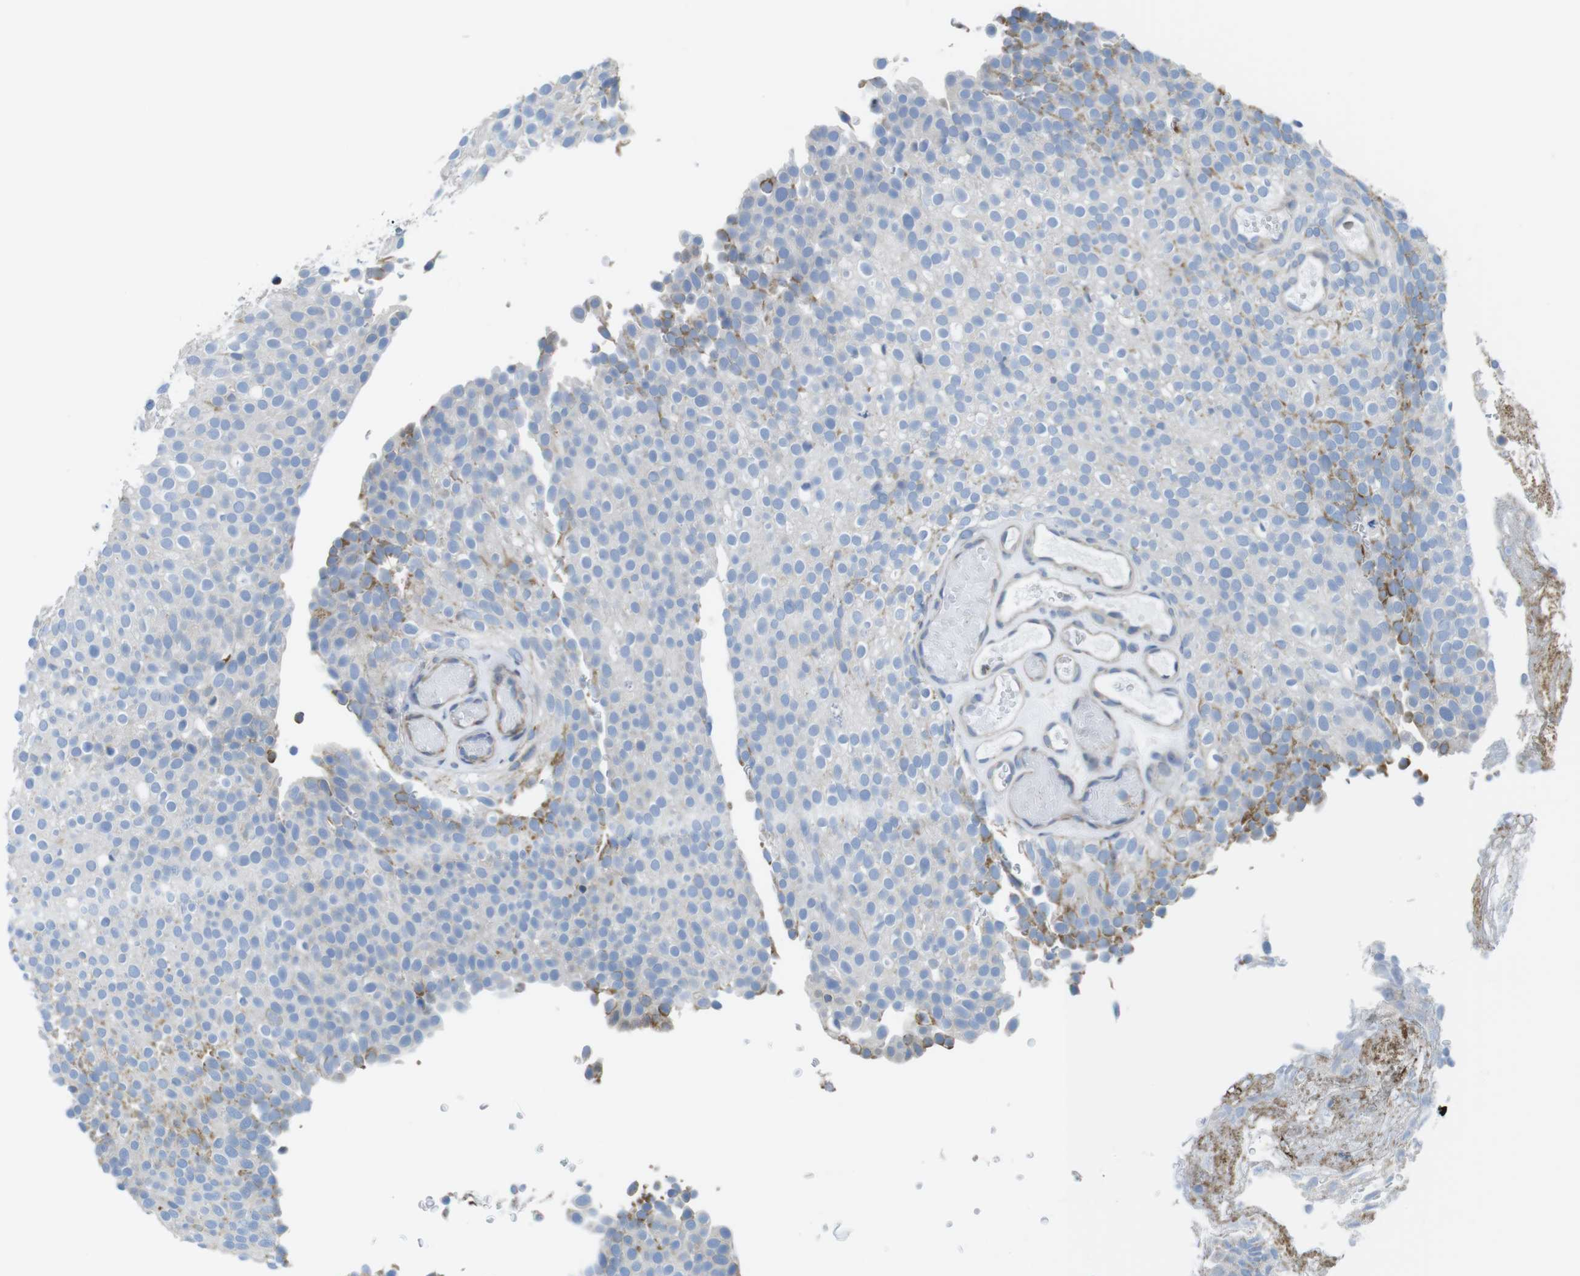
{"staining": {"intensity": "negative", "quantity": "none", "location": "none"}, "tissue": "urothelial cancer", "cell_type": "Tumor cells", "image_type": "cancer", "snomed": [{"axis": "morphology", "description": "Urothelial carcinoma, Low grade"}, {"axis": "topography", "description": "Urinary bladder"}], "caption": "IHC photomicrograph of neoplastic tissue: urothelial carcinoma (low-grade) stained with DAB (3,3'-diaminobenzidine) demonstrates no significant protein positivity in tumor cells.", "gene": "KCNE3", "patient": {"sex": "male", "age": 78}}